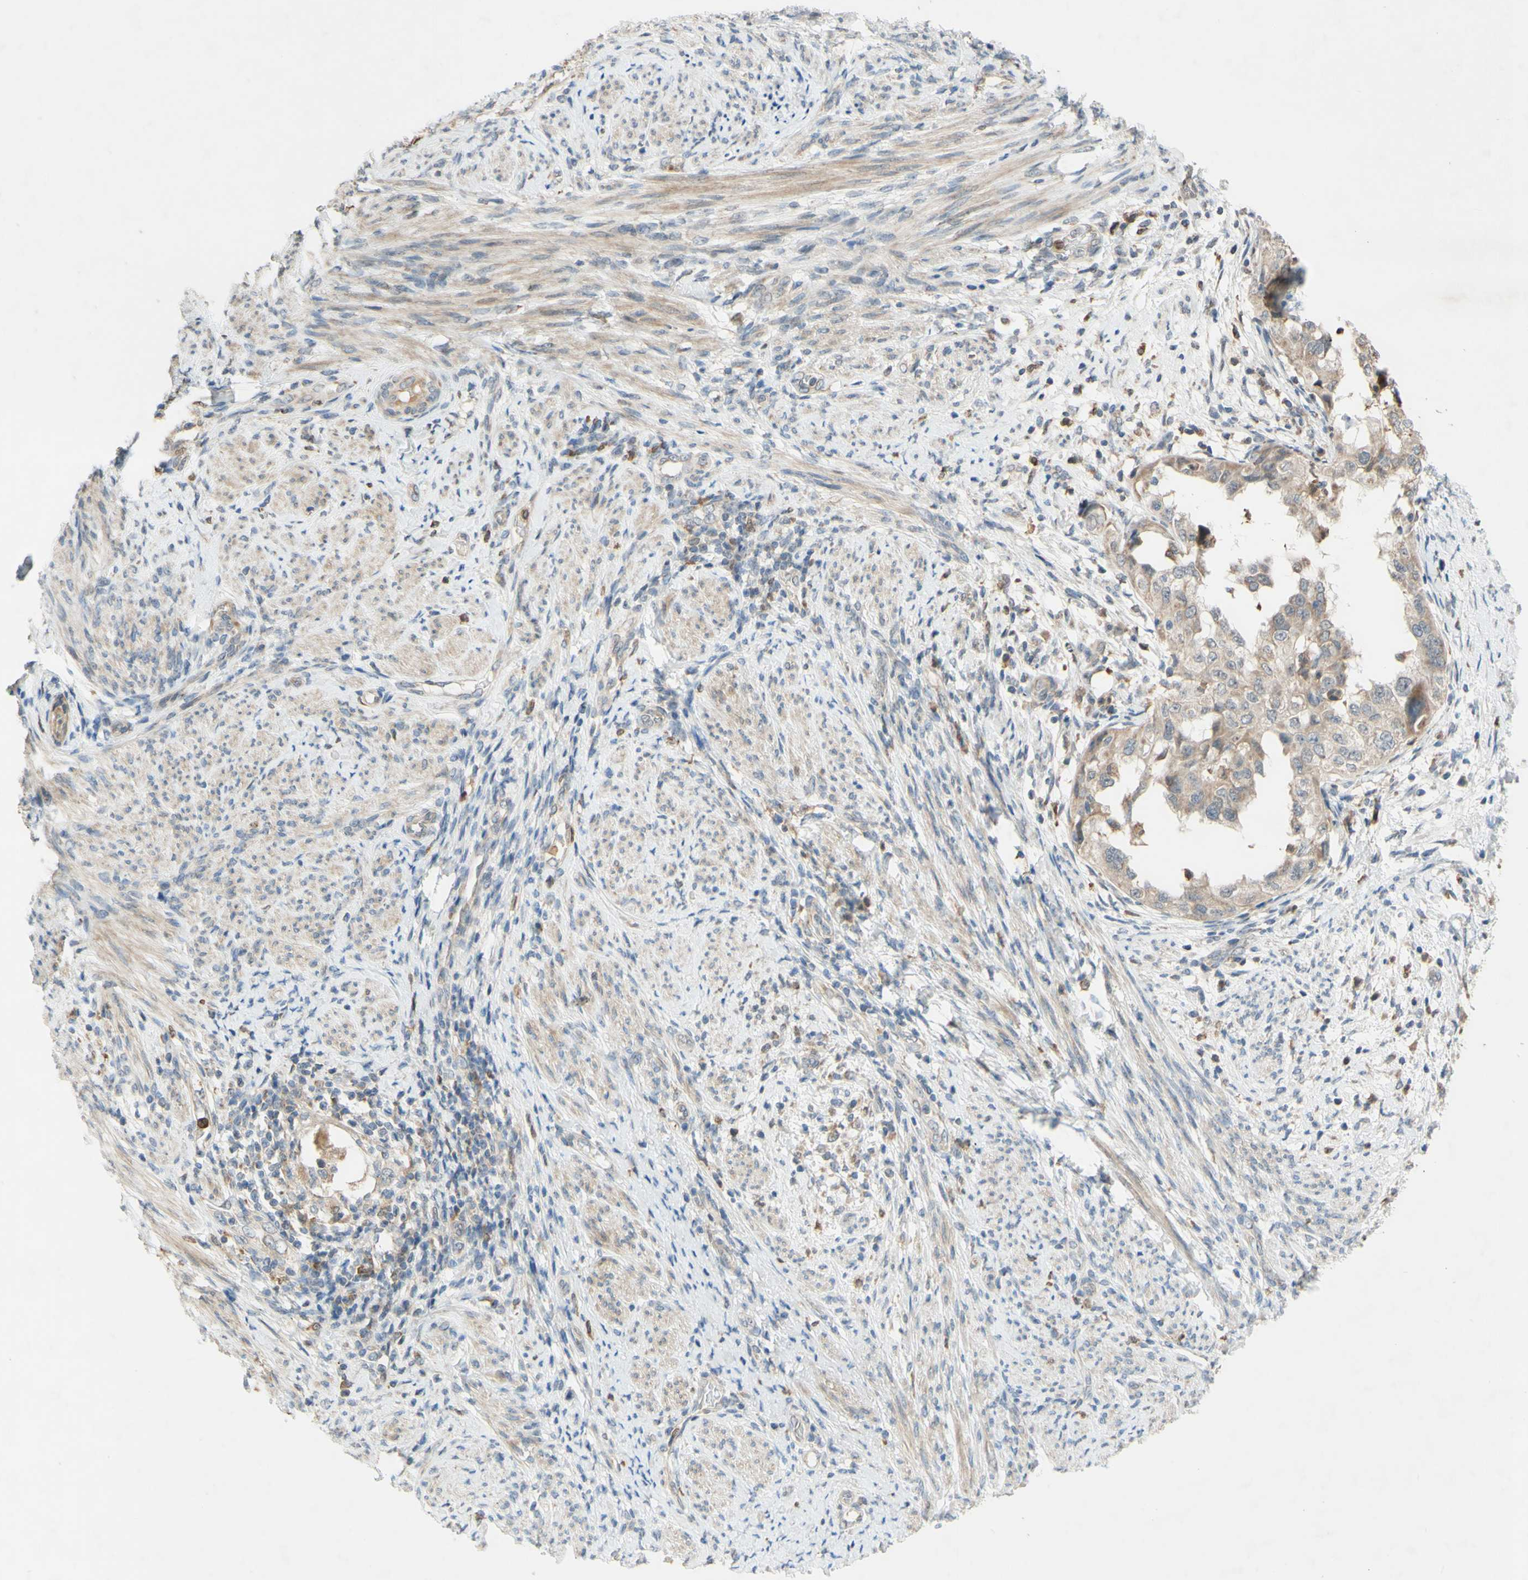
{"staining": {"intensity": "moderate", "quantity": "25%-75%", "location": "cytoplasmic/membranous"}, "tissue": "endometrial cancer", "cell_type": "Tumor cells", "image_type": "cancer", "snomed": [{"axis": "morphology", "description": "Adenocarcinoma, NOS"}, {"axis": "topography", "description": "Endometrium"}], "caption": "Protein analysis of adenocarcinoma (endometrial) tissue exhibits moderate cytoplasmic/membranous staining in about 25%-75% of tumor cells.", "gene": "GATA1", "patient": {"sex": "female", "age": 85}}